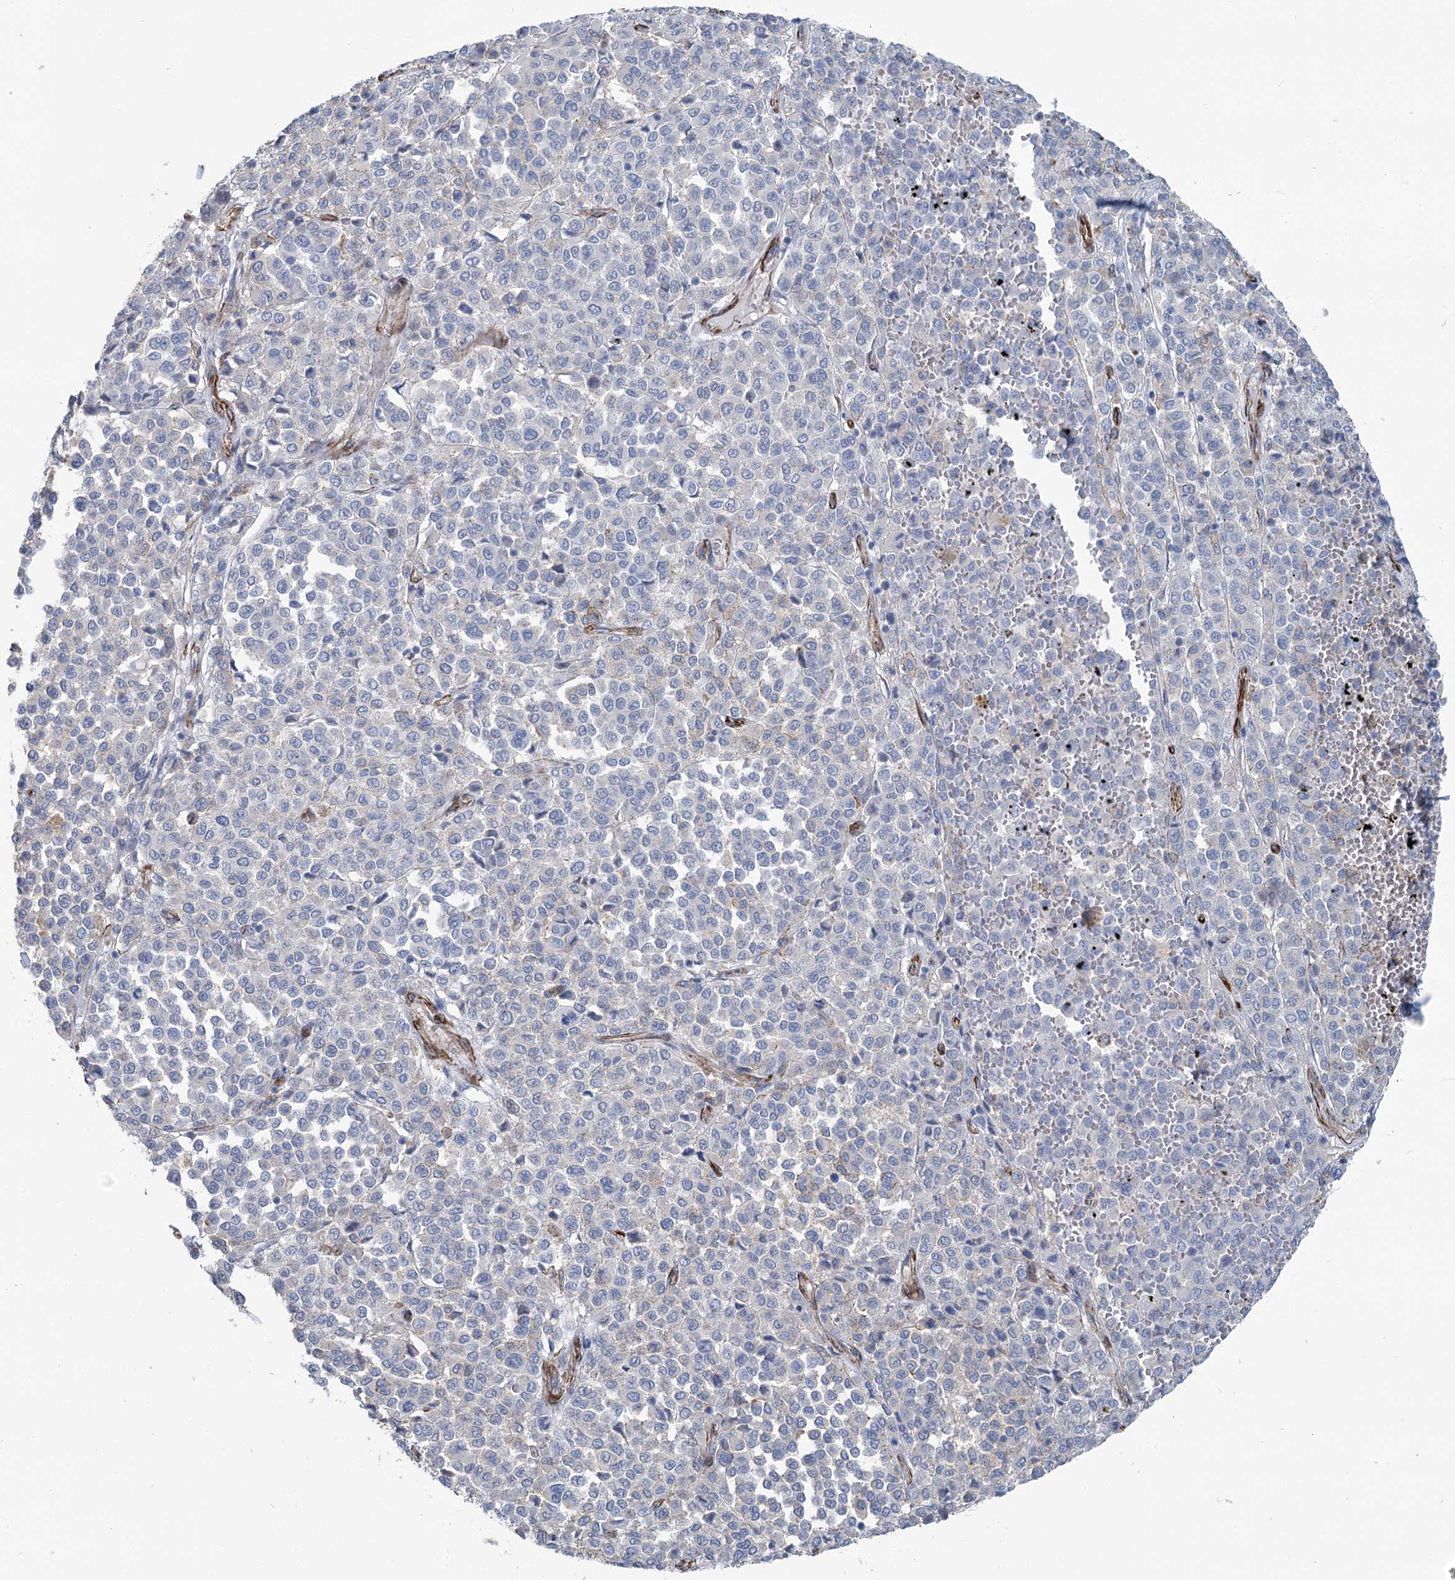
{"staining": {"intensity": "negative", "quantity": "none", "location": "none"}, "tissue": "melanoma", "cell_type": "Tumor cells", "image_type": "cancer", "snomed": [{"axis": "morphology", "description": "Malignant melanoma, Metastatic site"}, {"axis": "topography", "description": "Pancreas"}], "caption": "IHC of human malignant melanoma (metastatic site) exhibits no positivity in tumor cells. (DAB (3,3'-diaminobenzidine) IHC with hematoxylin counter stain).", "gene": "IQSEC1", "patient": {"sex": "female", "age": 30}}